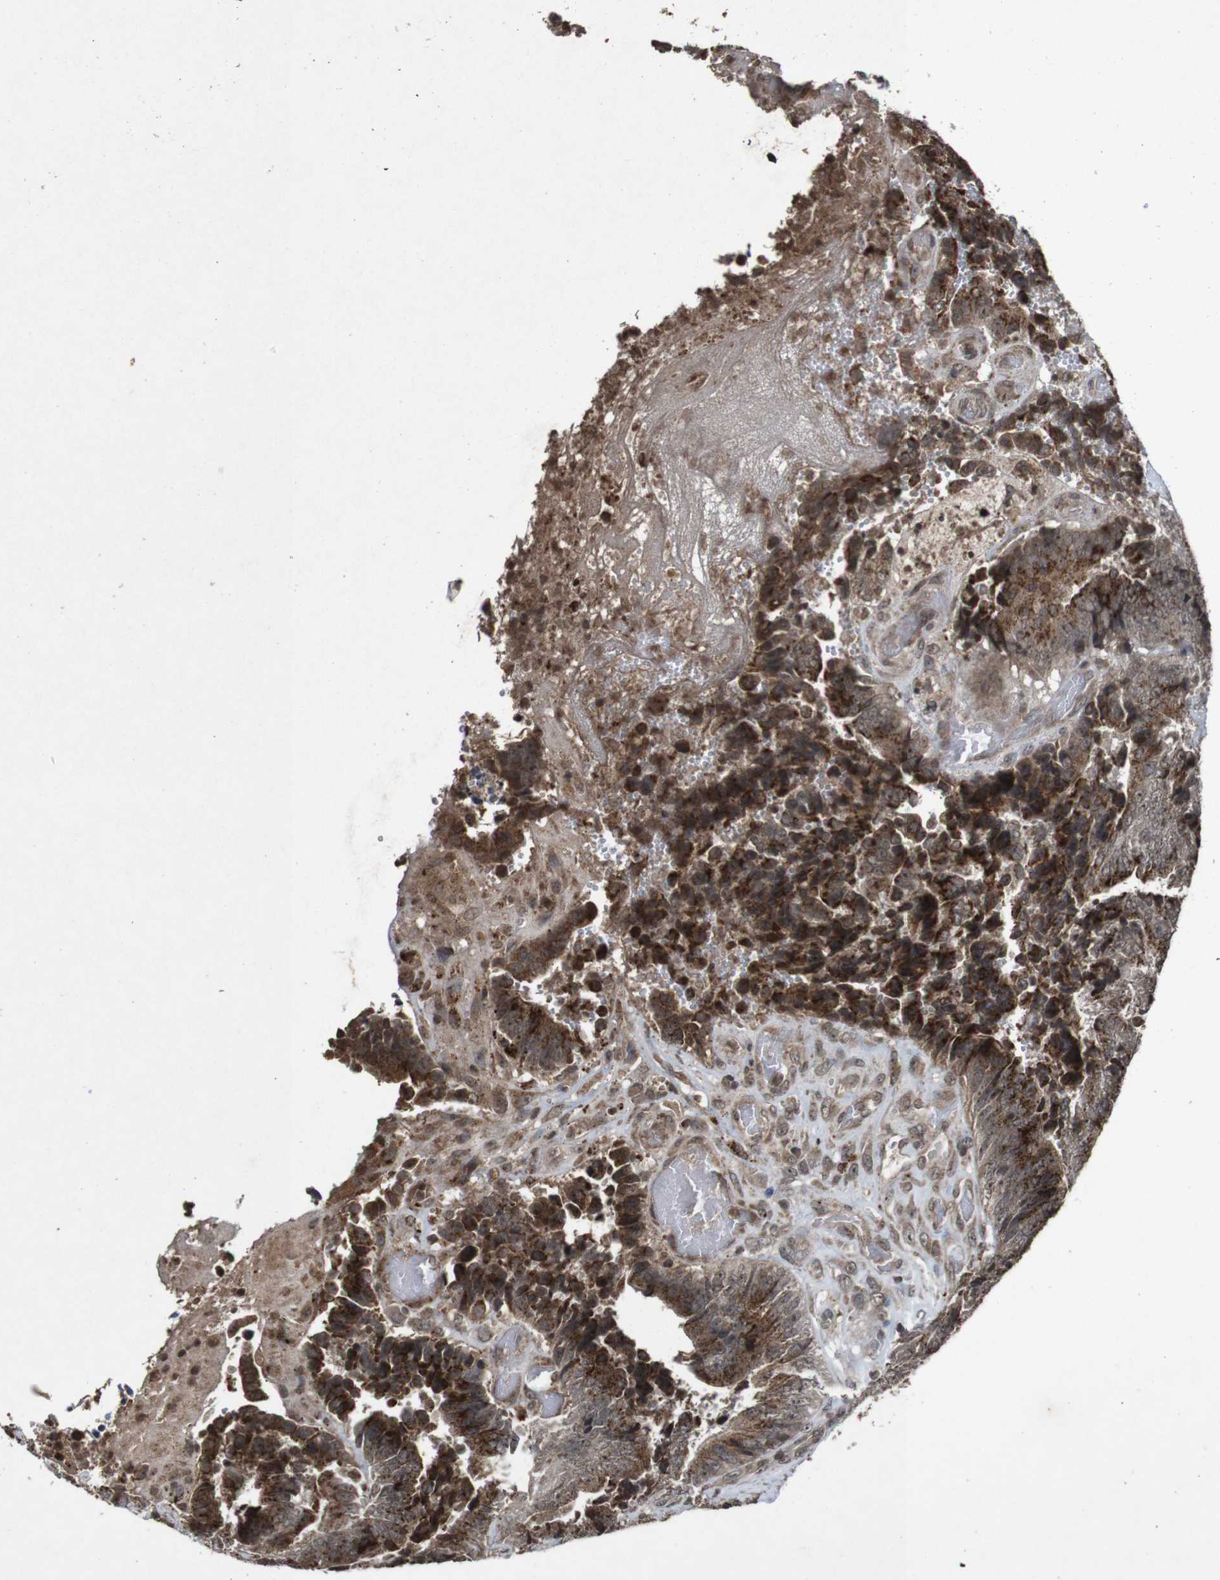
{"staining": {"intensity": "strong", "quantity": ">75%", "location": "cytoplasmic/membranous"}, "tissue": "colorectal cancer", "cell_type": "Tumor cells", "image_type": "cancer", "snomed": [{"axis": "morphology", "description": "Adenocarcinoma, NOS"}, {"axis": "topography", "description": "Rectum"}], "caption": "Colorectal adenocarcinoma stained with a protein marker exhibits strong staining in tumor cells.", "gene": "SORL1", "patient": {"sex": "male", "age": 72}}